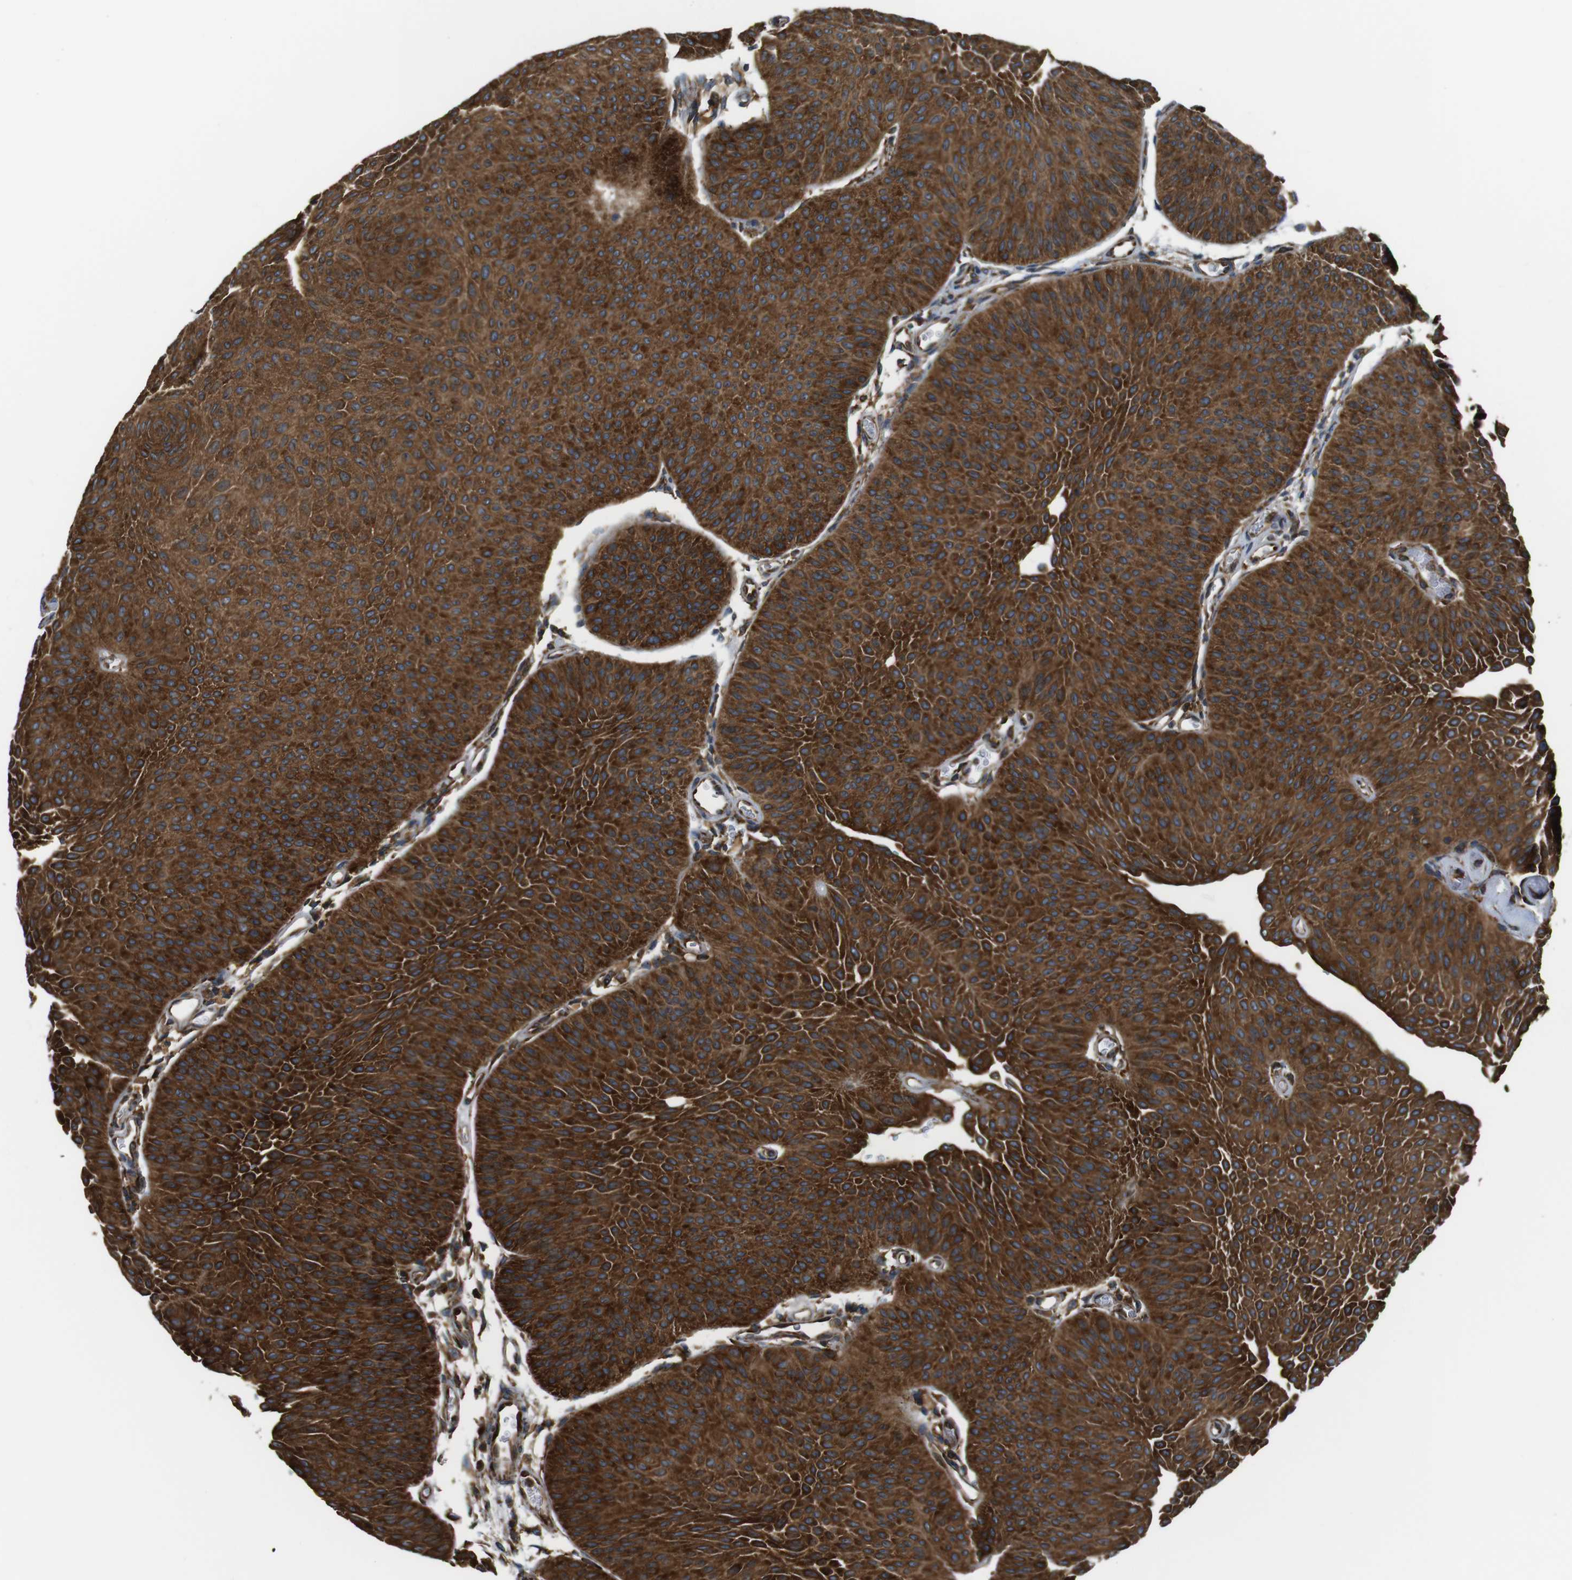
{"staining": {"intensity": "strong", "quantity": ">75%", "location": "cytoplasmic/membranous"}, "tissue": "urothelial cancer", "cell_type": "Tumor cells", "image_type": "cancer", "snomed": [{"axis": "morphology", "description": "Urothelial carcinoma, Low grade"}, {"axis": "topography", "description": "Urinary bladder"}], "caption": "High-power microscopy captured an immunohistochemistry micrograph of urothelial cancer, revealing strong cytoplasmic/membranous staining in approximately >75% of tumor cells.", "gene": "TSC1", "patient": {"sex": "female", "age": 60}}